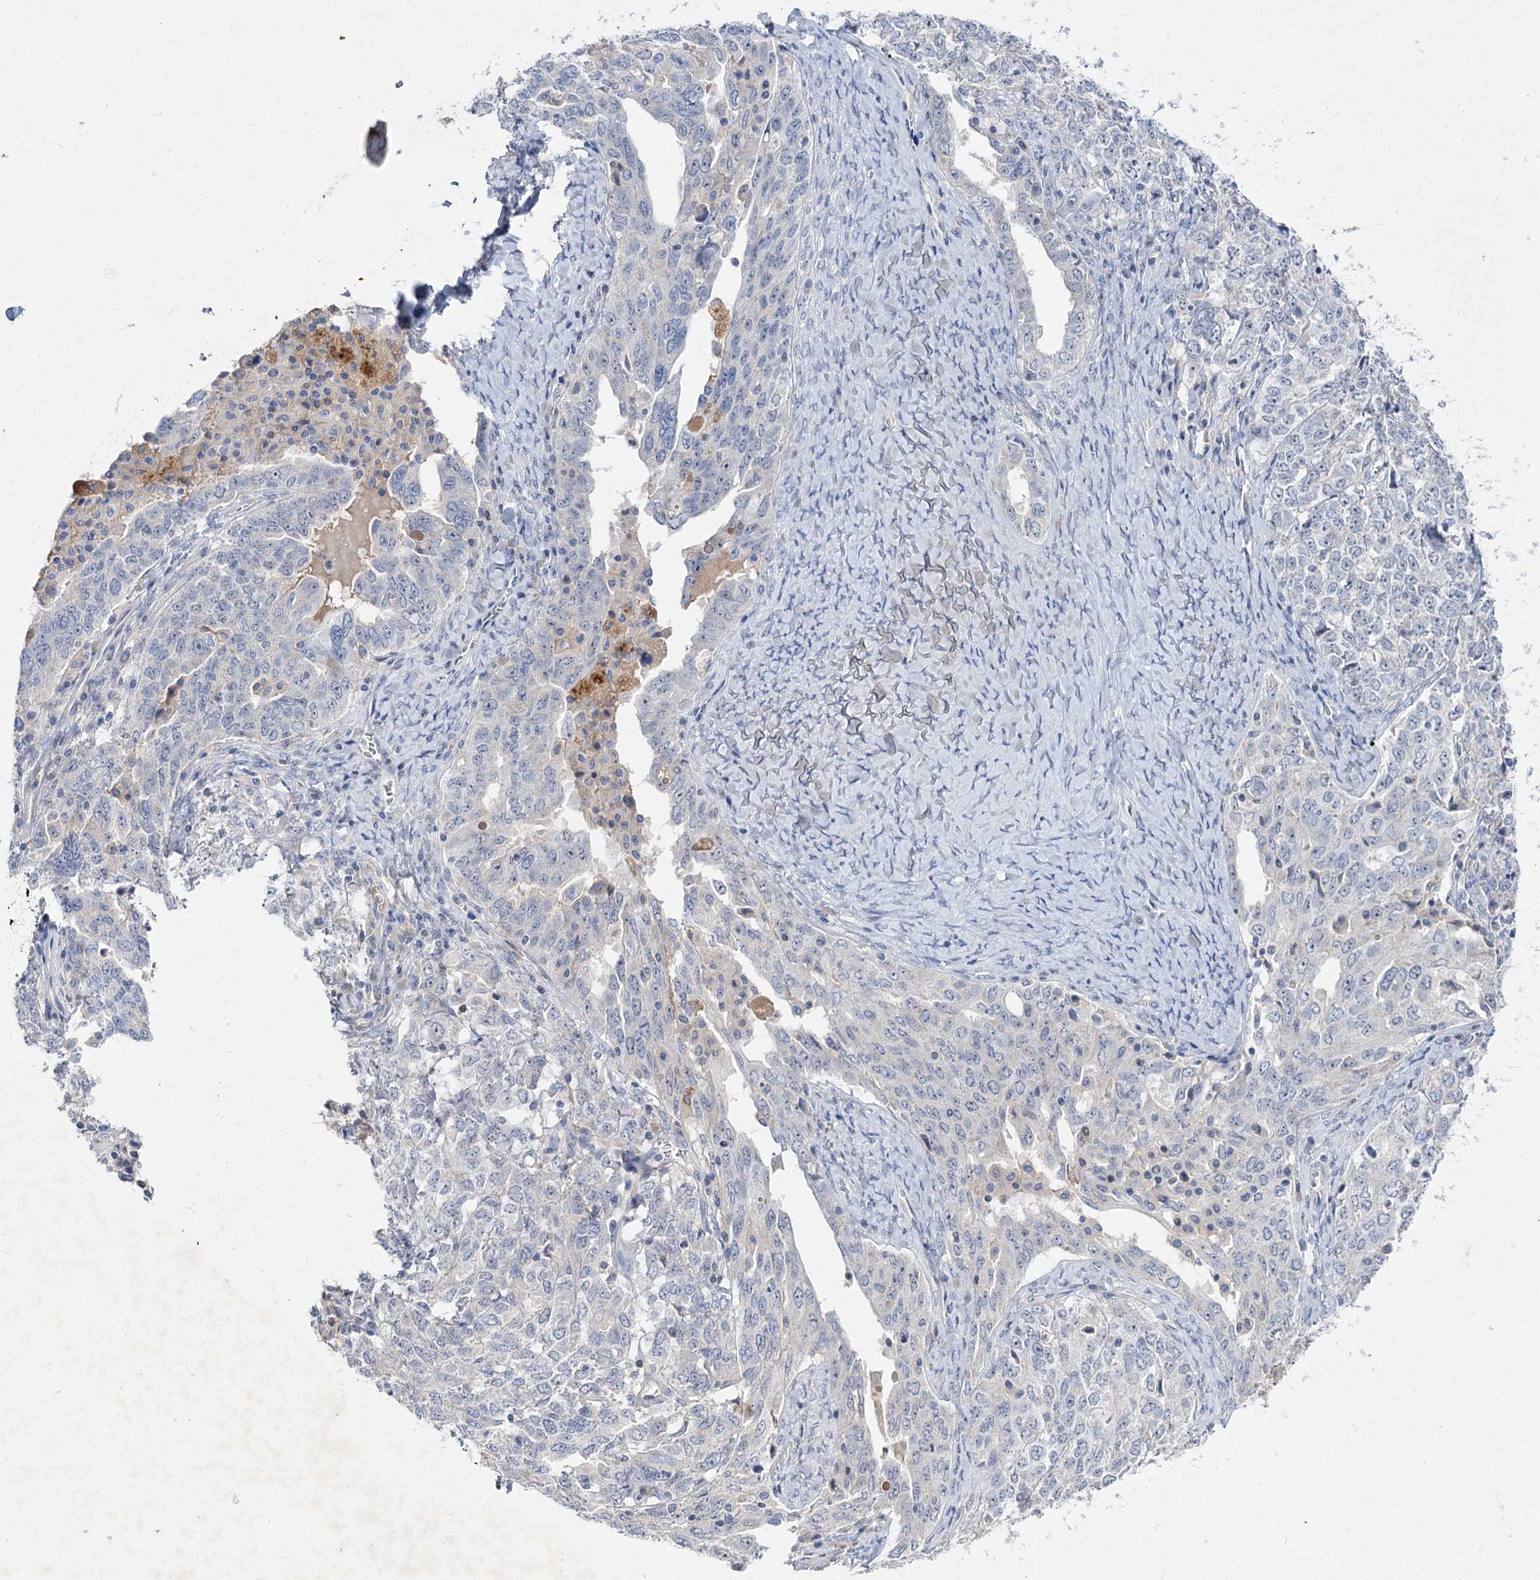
{"staining": {"intensity": "negative", "quantity": "none", "location": "none"}, "tissue": "ovarian cancer", "cell_type": "Tumor cells", "image_type": "cancer", "snomed": [{"axis": "morphology", "description": "Carcinoma, endometroid"}, {"axis": "topography", "description": "Ovary"}], "caption": "Protein analysis of ovarian endometroid carcinoma displays no significant staining in tumor cells.", "gene": "ATP4A", "patient": {"sex": "female", "age": 62}}